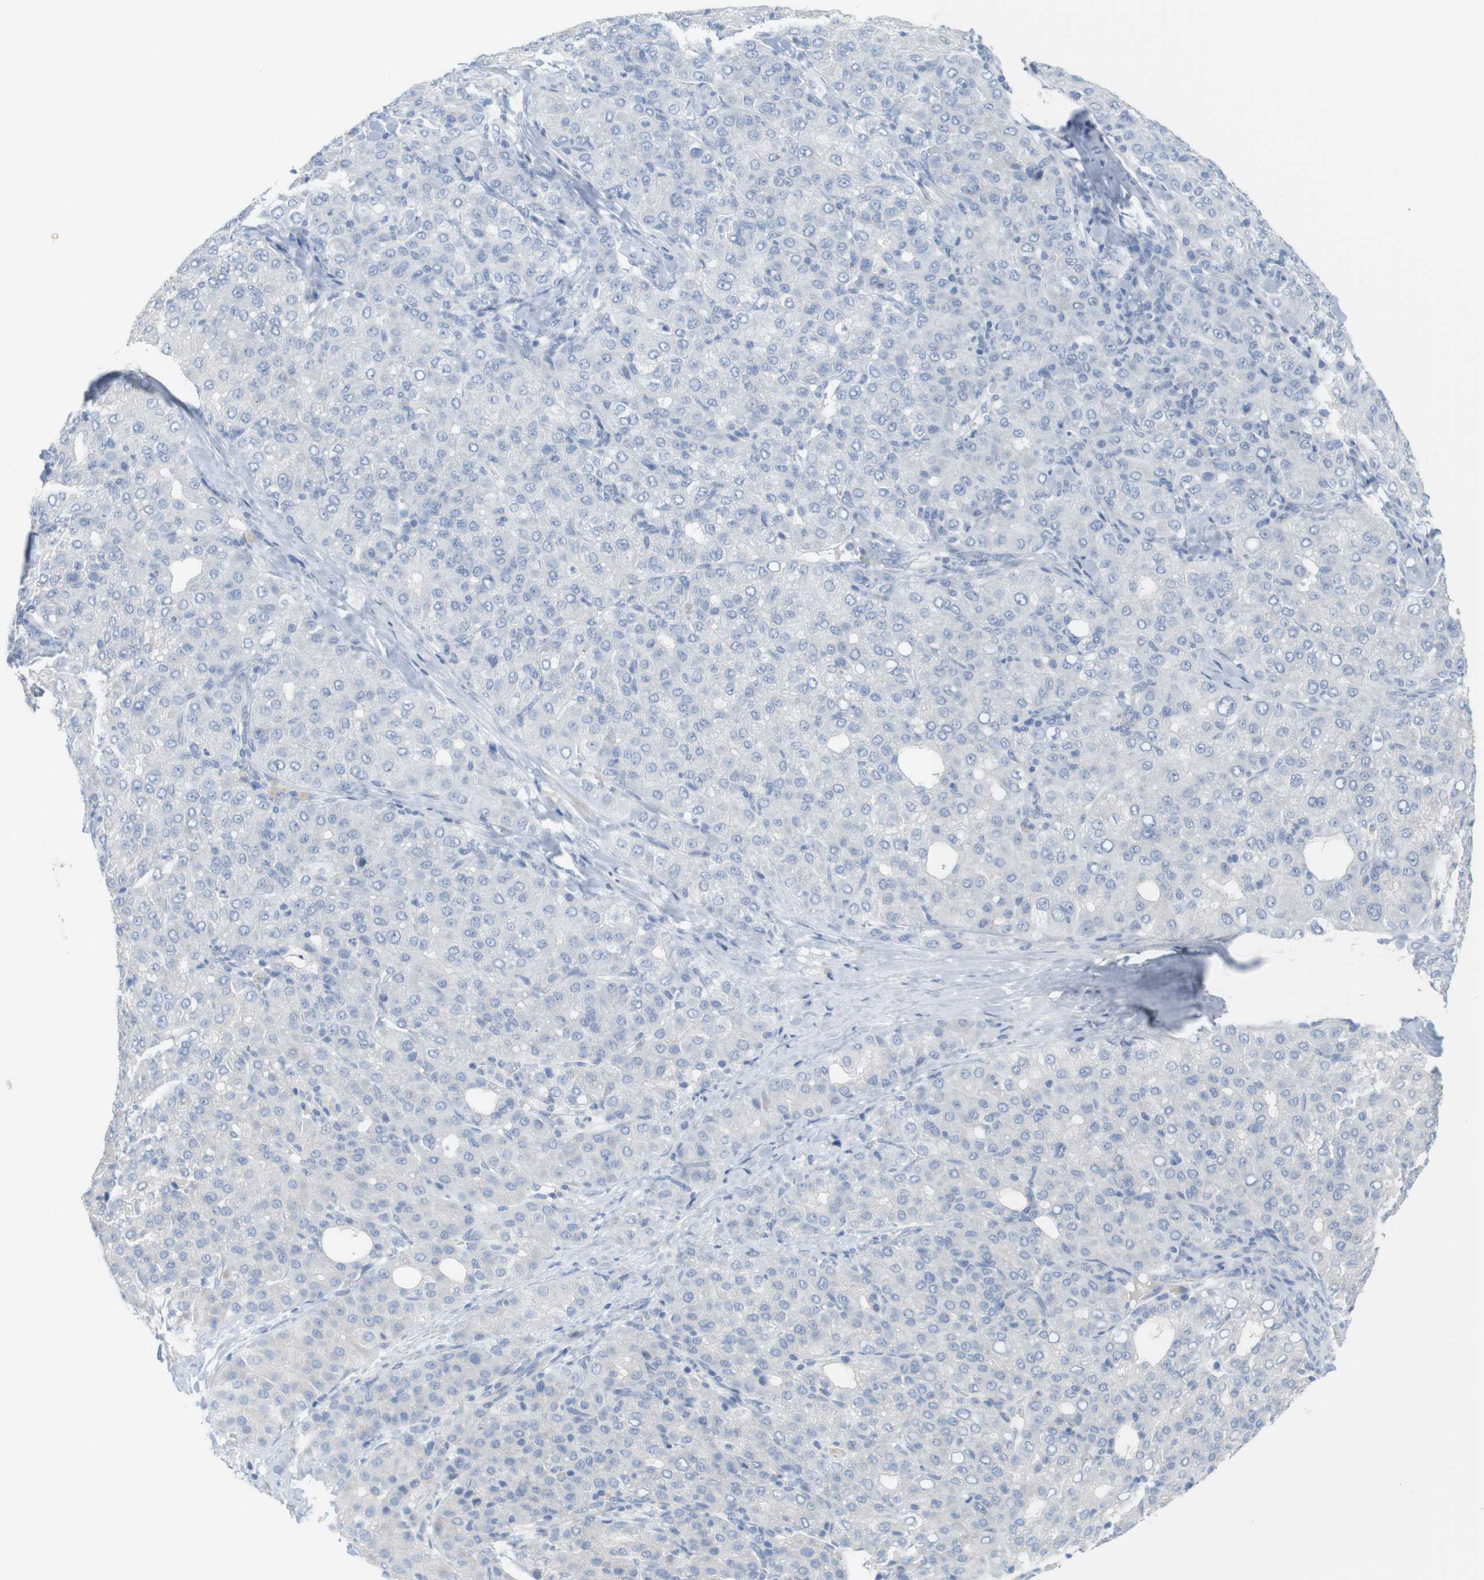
{"staining": {"intensity": "negative", "quantity": "none", "location": "none"}, "tissue": "liver cancer", "cell_type": "Tumor cells", "image_type": "cancer", "snomed": [{"axis": "morphology", "description": "Carcinoma, Hepatocellular, NOS"}, {"axis": "topography", "description": "Liver"}], "caption": "High magnification brightfield microscopy of hepatocellular carcinoma (liver) stained with DAB (3,3'-diaminobenzidine) (brown) and counterstained with hematoxylin (blue): tumor cells show no significant positivity.", "gene": "RGS9", "patient": {"sex": "male", "age": 65}}